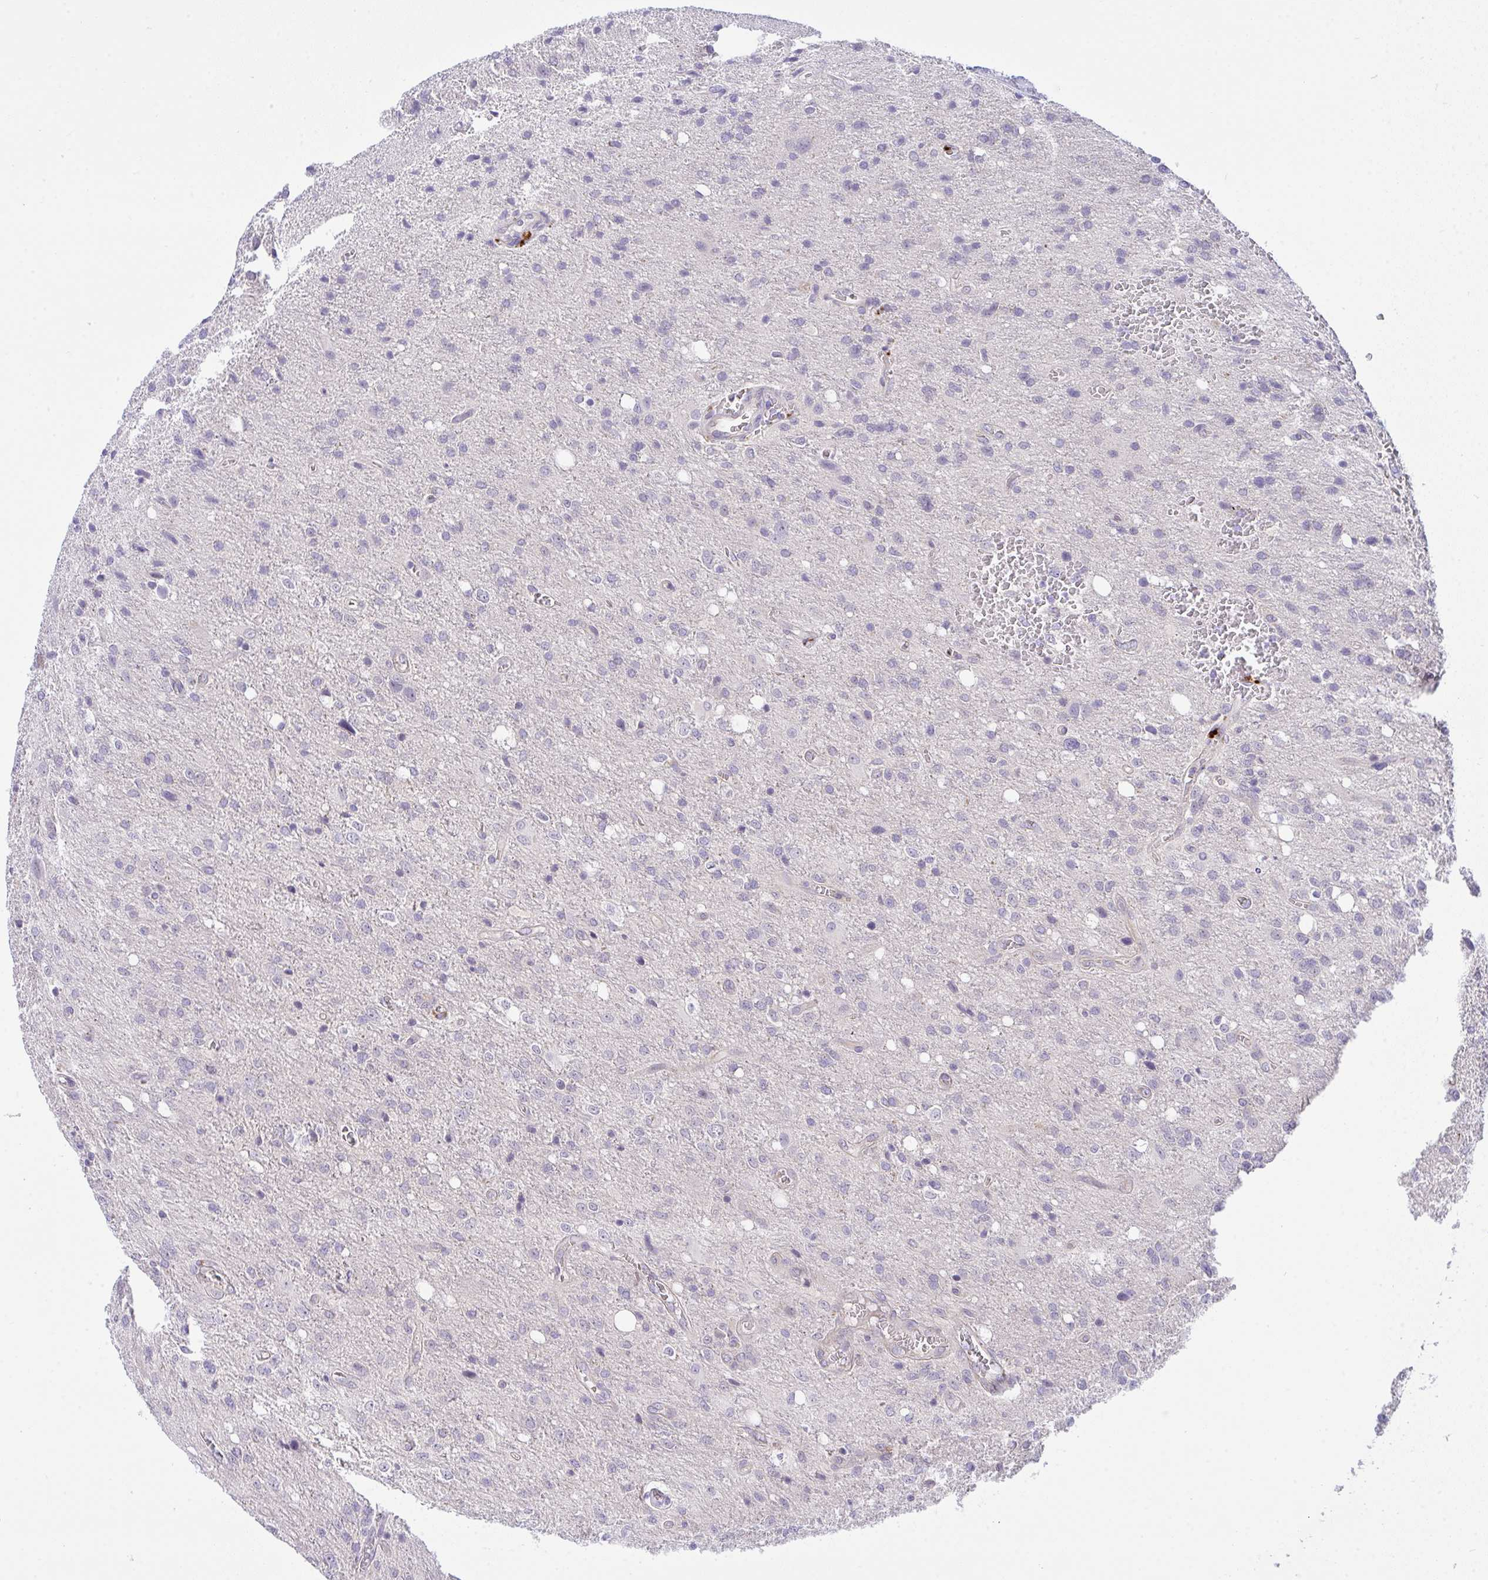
{"staining": {"intensity": "negative", "quantity": "none", "location": "none"}, "tissue": "glioma", "cell_type": "Tumor cells", "image_type": "cancer", "snomed": [{"axis": "morphology", "description": "Glioma, malignant, Low grade"}, {"axis": "topography", "description": "Brain"}], "caption": "IHC of malignant glioma (low-grade) exhibits no expression in tumor cells.", "gene": "HOXD12", "patient": {"sex": "male", "age": 66}}